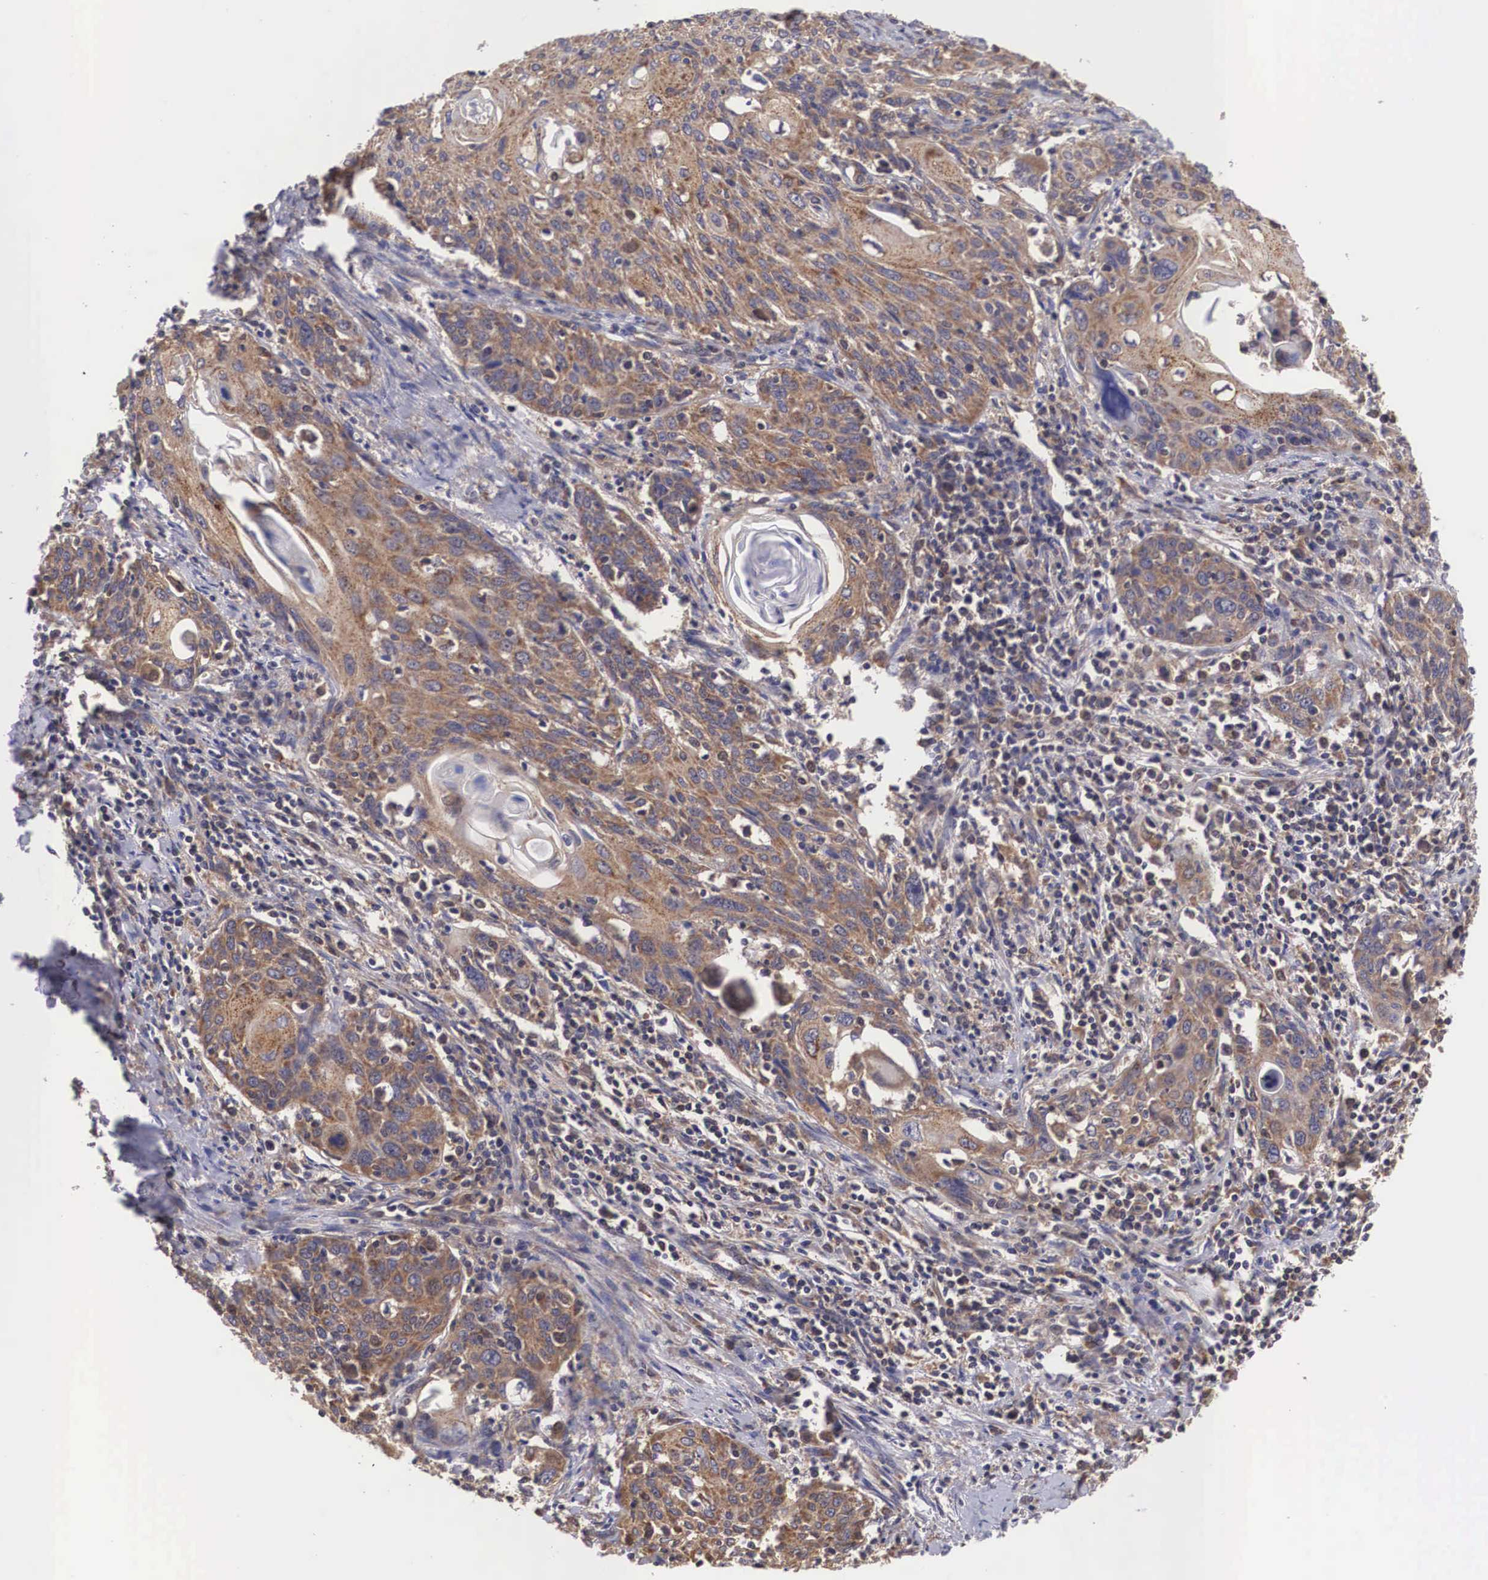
{"staining": {"intensity": "moderate", "quantity": ">75%", "location": "cytoplasmic/membranous"}, "tissue": "cervical cancer", "cell_type": "Tumor cells", "image_type": "cancer", "snomed": [{"axis": "morphology", "description": "Squamous cell carcinoma, NOS"}, {"axis": "topography", "description": "Cervix"}], "caption": "IHC micrograph of human squamous cell carcinoma (cervical) stained for a protein (brown), which demonstrates medium levels of moderate cytoplasmic/membranous staining in approximately >75% of tumor cells.", "gene": "DHRS1", "patient": {"sex": "female", "age": 54}}